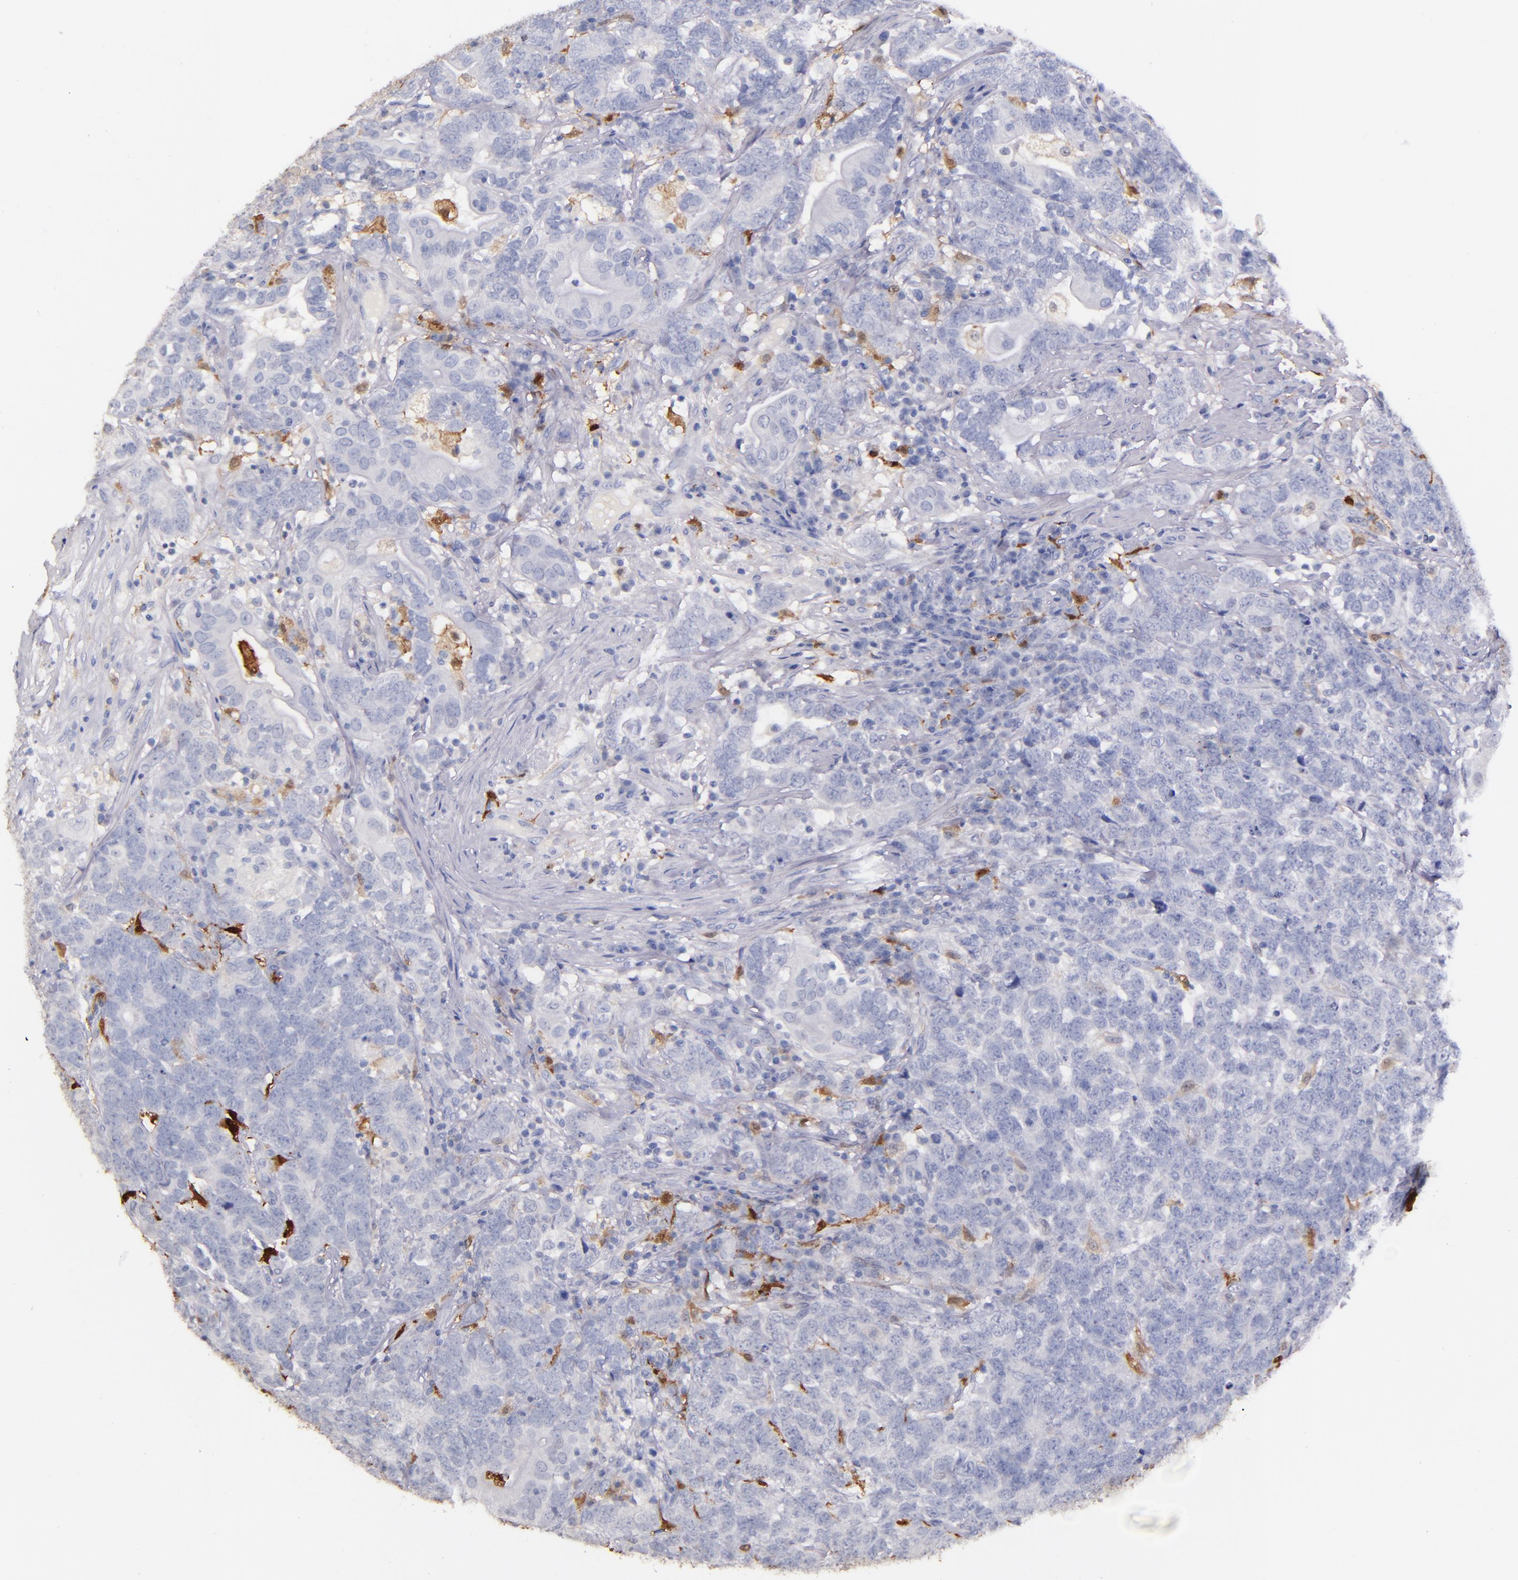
{"staining": {"intensity": "negative", "quantity": "none", "location": "none"}, "tissue": "testis cancer", "cell_type": "Tumor cells", "image_type": "cancer", "snomed": [{"axis": "morphology", "description": "Carcinoma, Embryonal, NOS"}, {"axis": "topography", "description": "Testis"}], "caption": "There is no significant staining in tumor cells of embryonal carcinoma (testis).", "gene": "F13A1", "patient": {"sex": "male", "age": 26}}